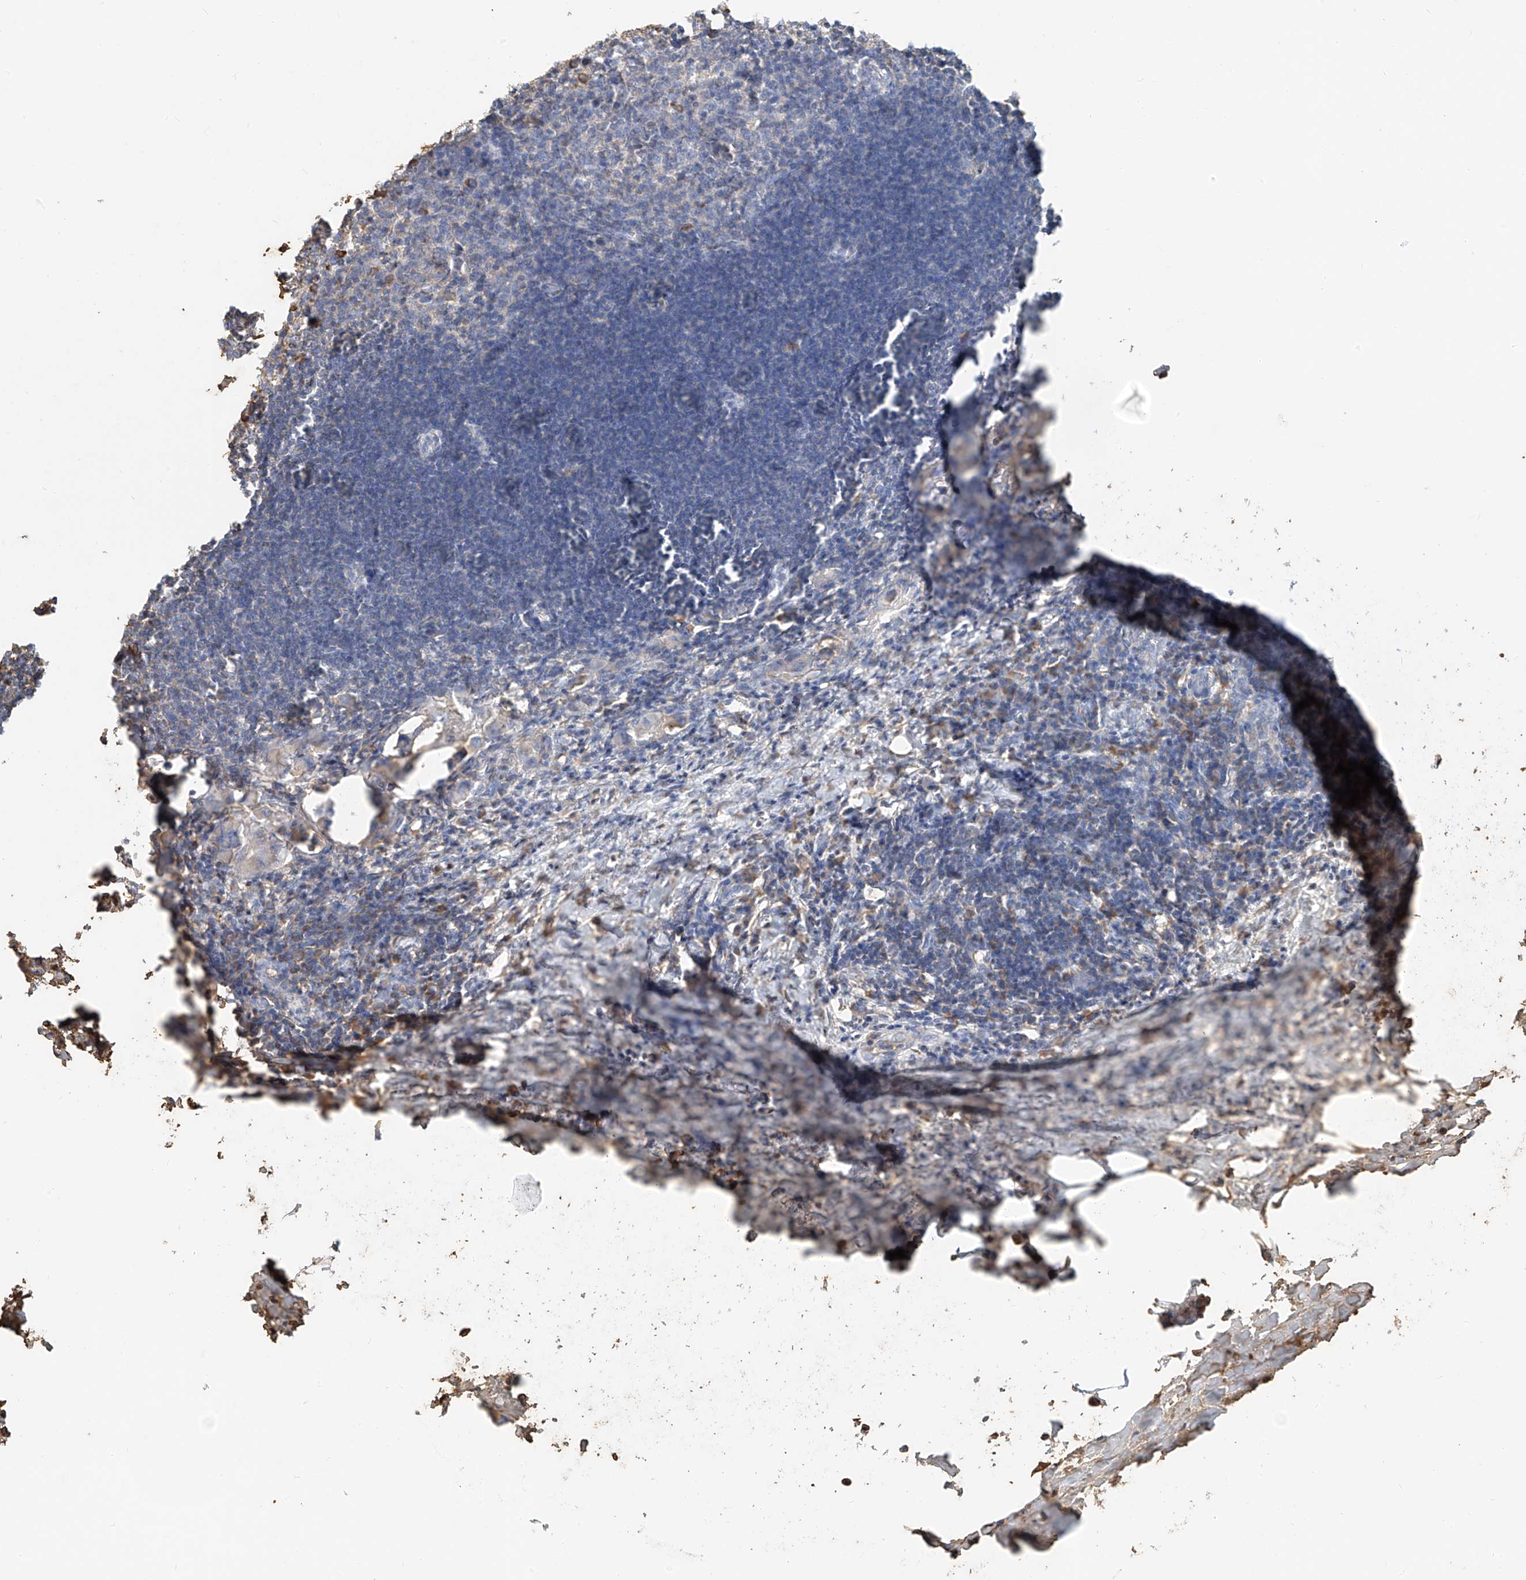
{"staining": {"intensity": "moderate", "quantity": "<25%", "location": "cytoplasmic/membranous"}, "tissue": "lymph node", "cell_type": "Germinal center cells", "image_type": "normal", "snomed": [{"axis": "morphology", "description": "Normal tissue, NOS"}, {"axis": "morphology", "description": "Malignant melanoma, Metastatic site"}, {"axis": "topography", "description": "Lymph node"}], "caption": "Brown immunohistochemical staining in unremarkable lymph node reveals moderate cytoplasmic/membranous staining in about <25% of germinal center cells. (DAB (3,3'-diaminobenzidine) = brown stain, brightfield microscopy at high magnification).", "gene": "ZFP30", "patient": {"sex": "male", "age": 41}}